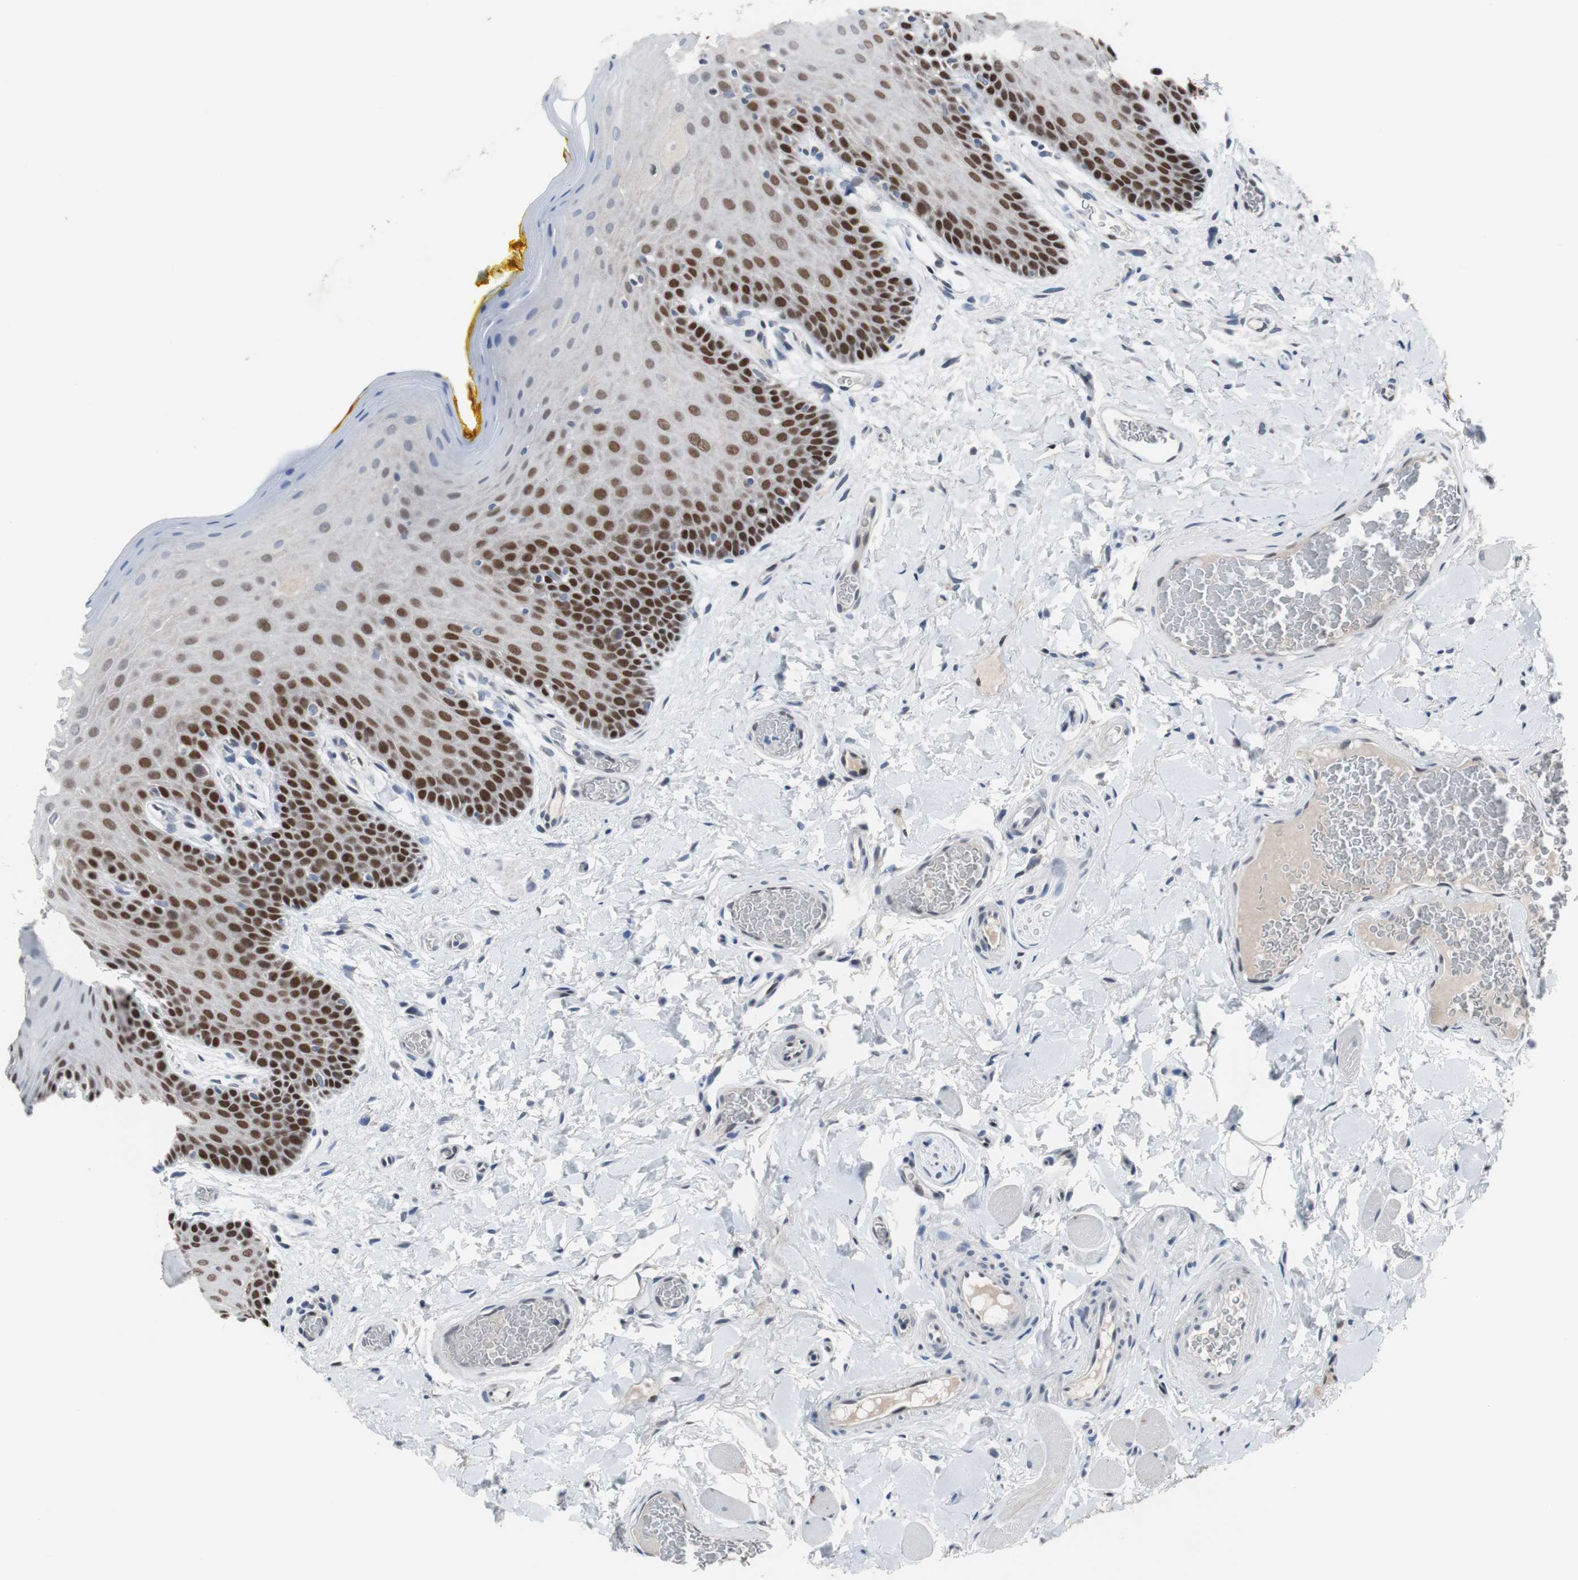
{"staining": {"intensity": "strong", "quantity": "25%-75%", "location": "nuclear"}, "tissue": "oral mucosa", "cell_type": "Squamous epithelial cells", "image_type": "normal", "snomed": [{"axis": "morphology", "description": "Normal tissue, NOS"}, {"axis": "topography", "description": "Oral tissue"}], "caption": "This photomicrograph reveals immunohistochemistry staining of normal oral mucosa, with high strong nuclear staining in approximately 25%-75% of squamous epithelial cells.", "gene": "TP63", "patient": {"sex": "male", "age": 54}}